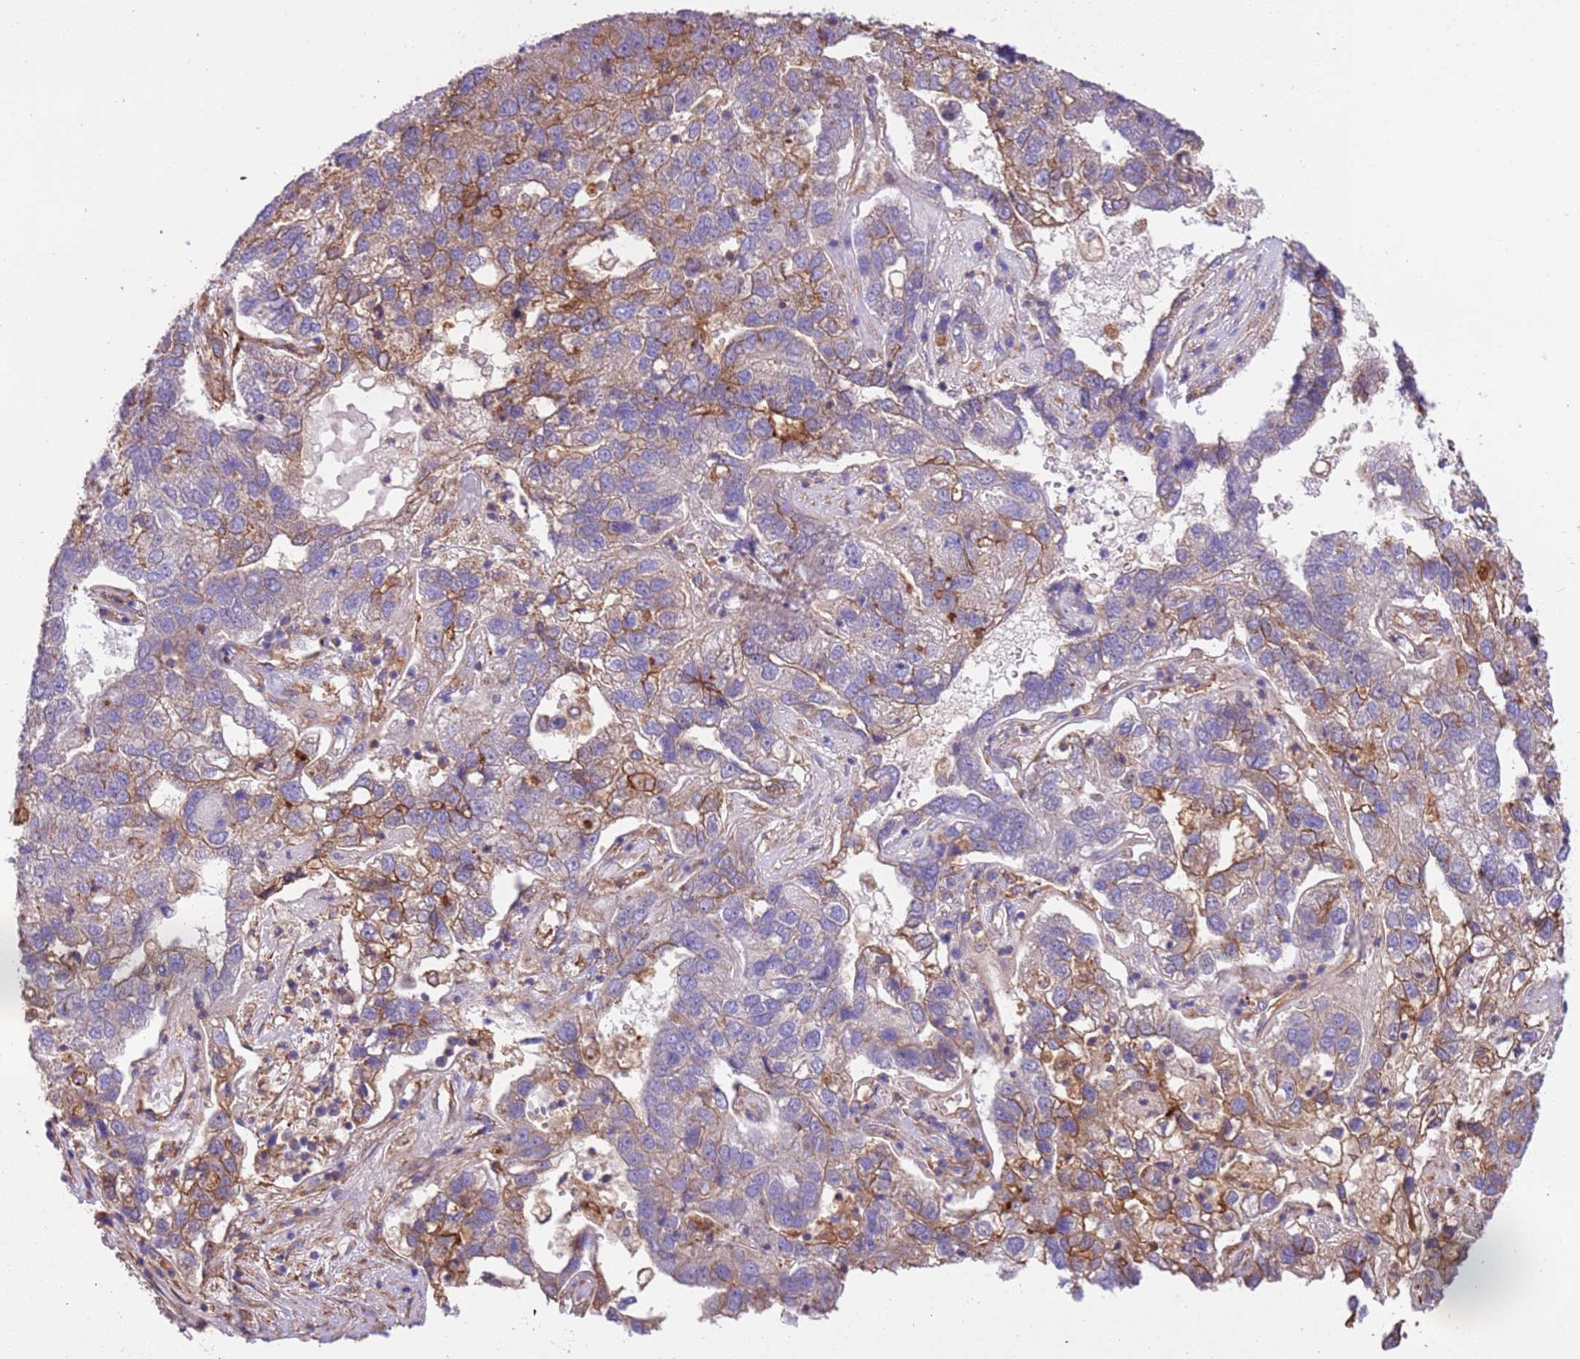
{"staining": {"intensity": "moderate", "quantity": "25%-75%", "location": "cytoplasmic/membranous"}, "tissue": "pancreatic cancer", "cell_type": "Tumor cells", "image_type": "cancer", "snomed": [{"axis": "morphology", "description": "Adenocarcinoma, NOS"}, {"axis": "topography", "description": "Pancreas"}], "caption": "Pancreatic cancer stained with a brown dye displays moderate cytoplasmic/membranous positive positivity in about 25%-75% of tumor cells.", "gene": "NAALADL1", "patient": {"sex": "female", "age": 61}}